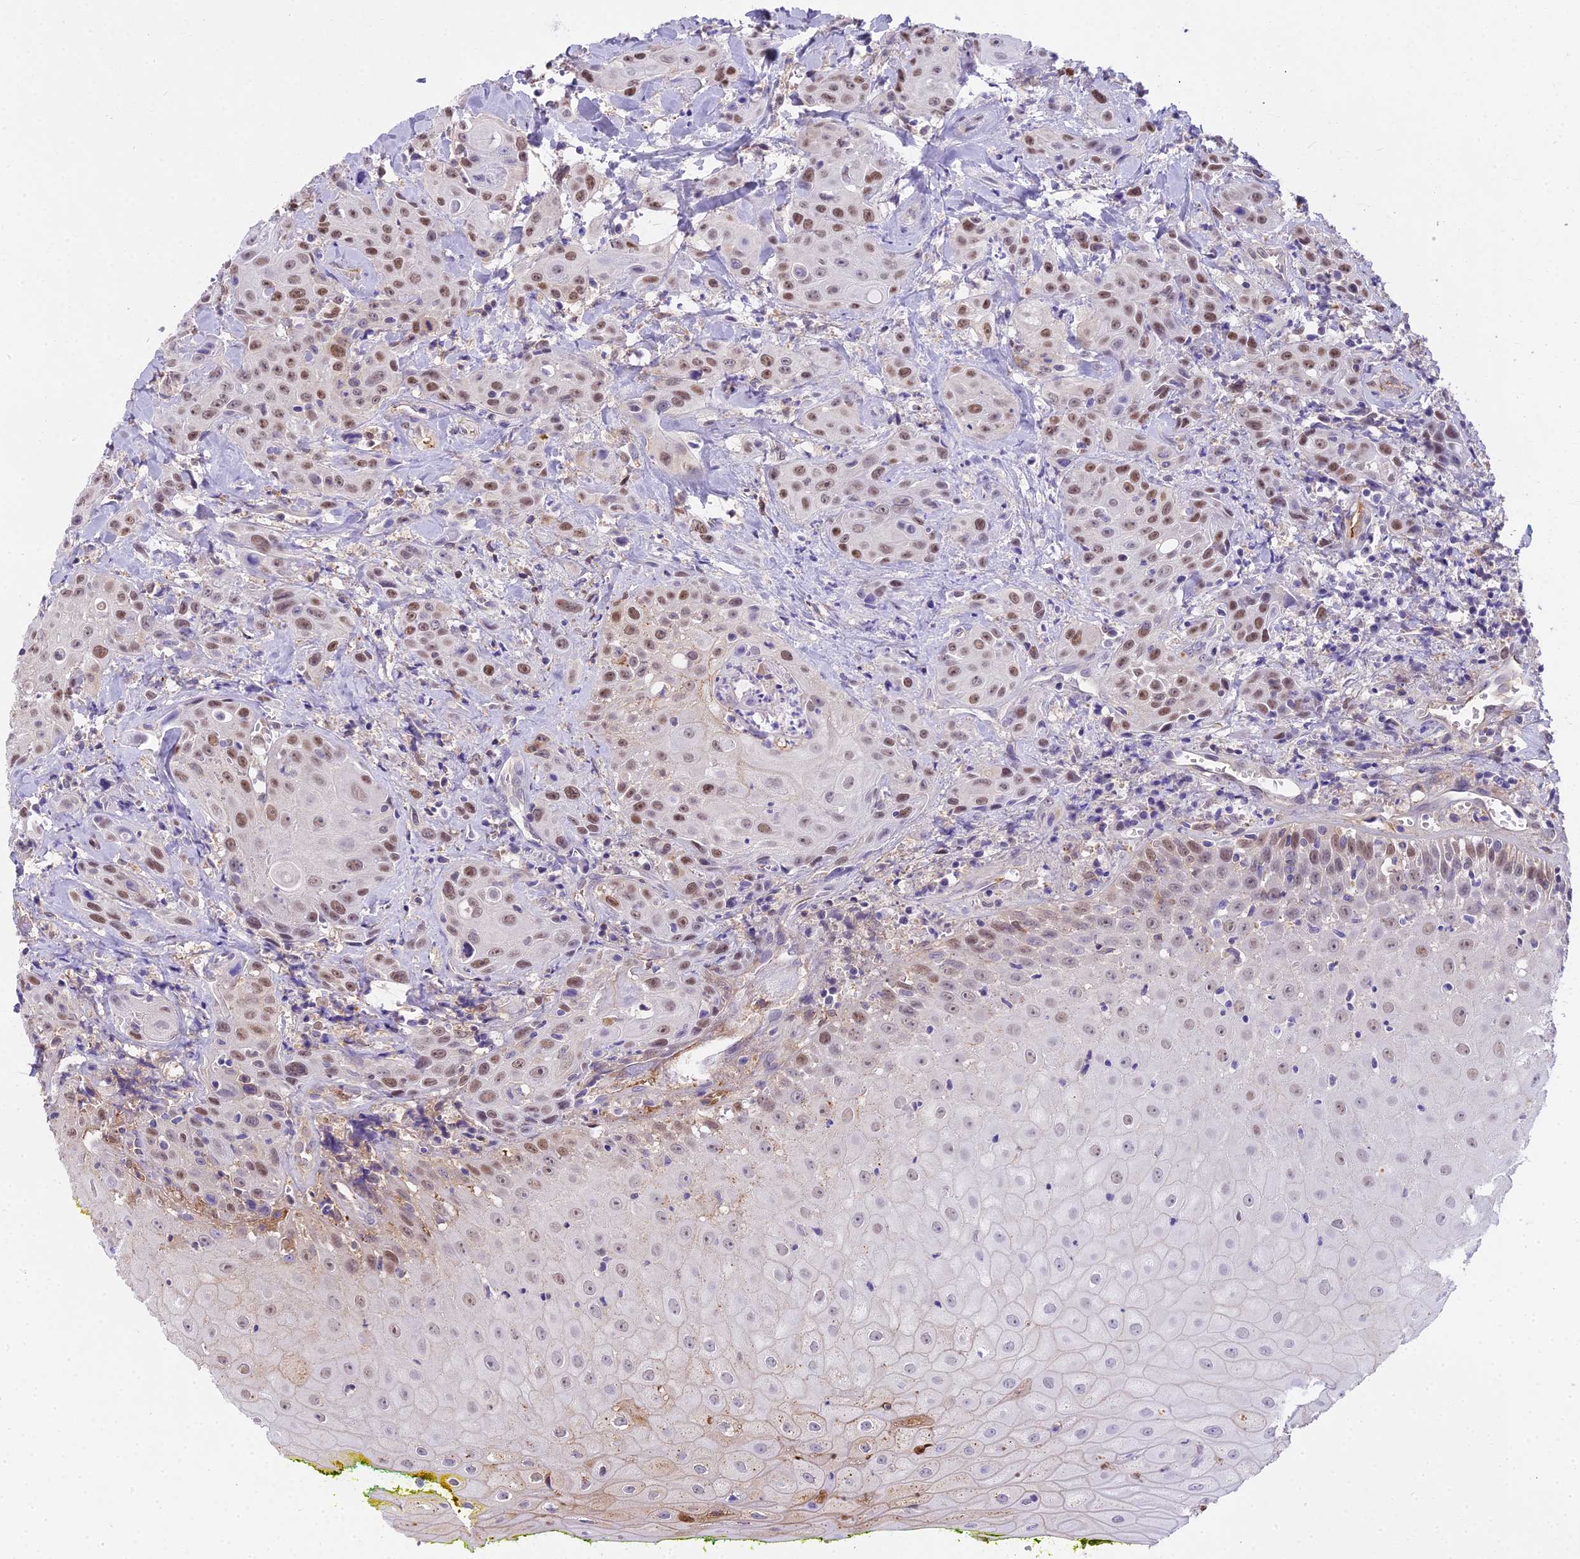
{"staining": {"intensity": "moderate", "quantity": ">75%", "location": "nuclear"}, "tissue": "head and neck cancer", "cell_type": "Tumor cells", "image_type": "cancer", "snomed": [{"axis": "morphology", "description": "Squamous cell carcinoma, NOS"}, {"axis": "topography", "description": "Oral tissue"}, {"axis": "topography", "description": "Head-Neck"}], "caption": "Protein positivity by immunohistochemistry shows moderate nuclear staining in approximately >75% of tumor cells in head and neck cancer. The staining is performed using DAB (3,3'-diaminobenzidine) brown chromogen to label protein expression. The nuclei are counter-stained blue using hematoxylin.", "gene": "MAT2A", "patient": {"sex": "female", "age": 82}}